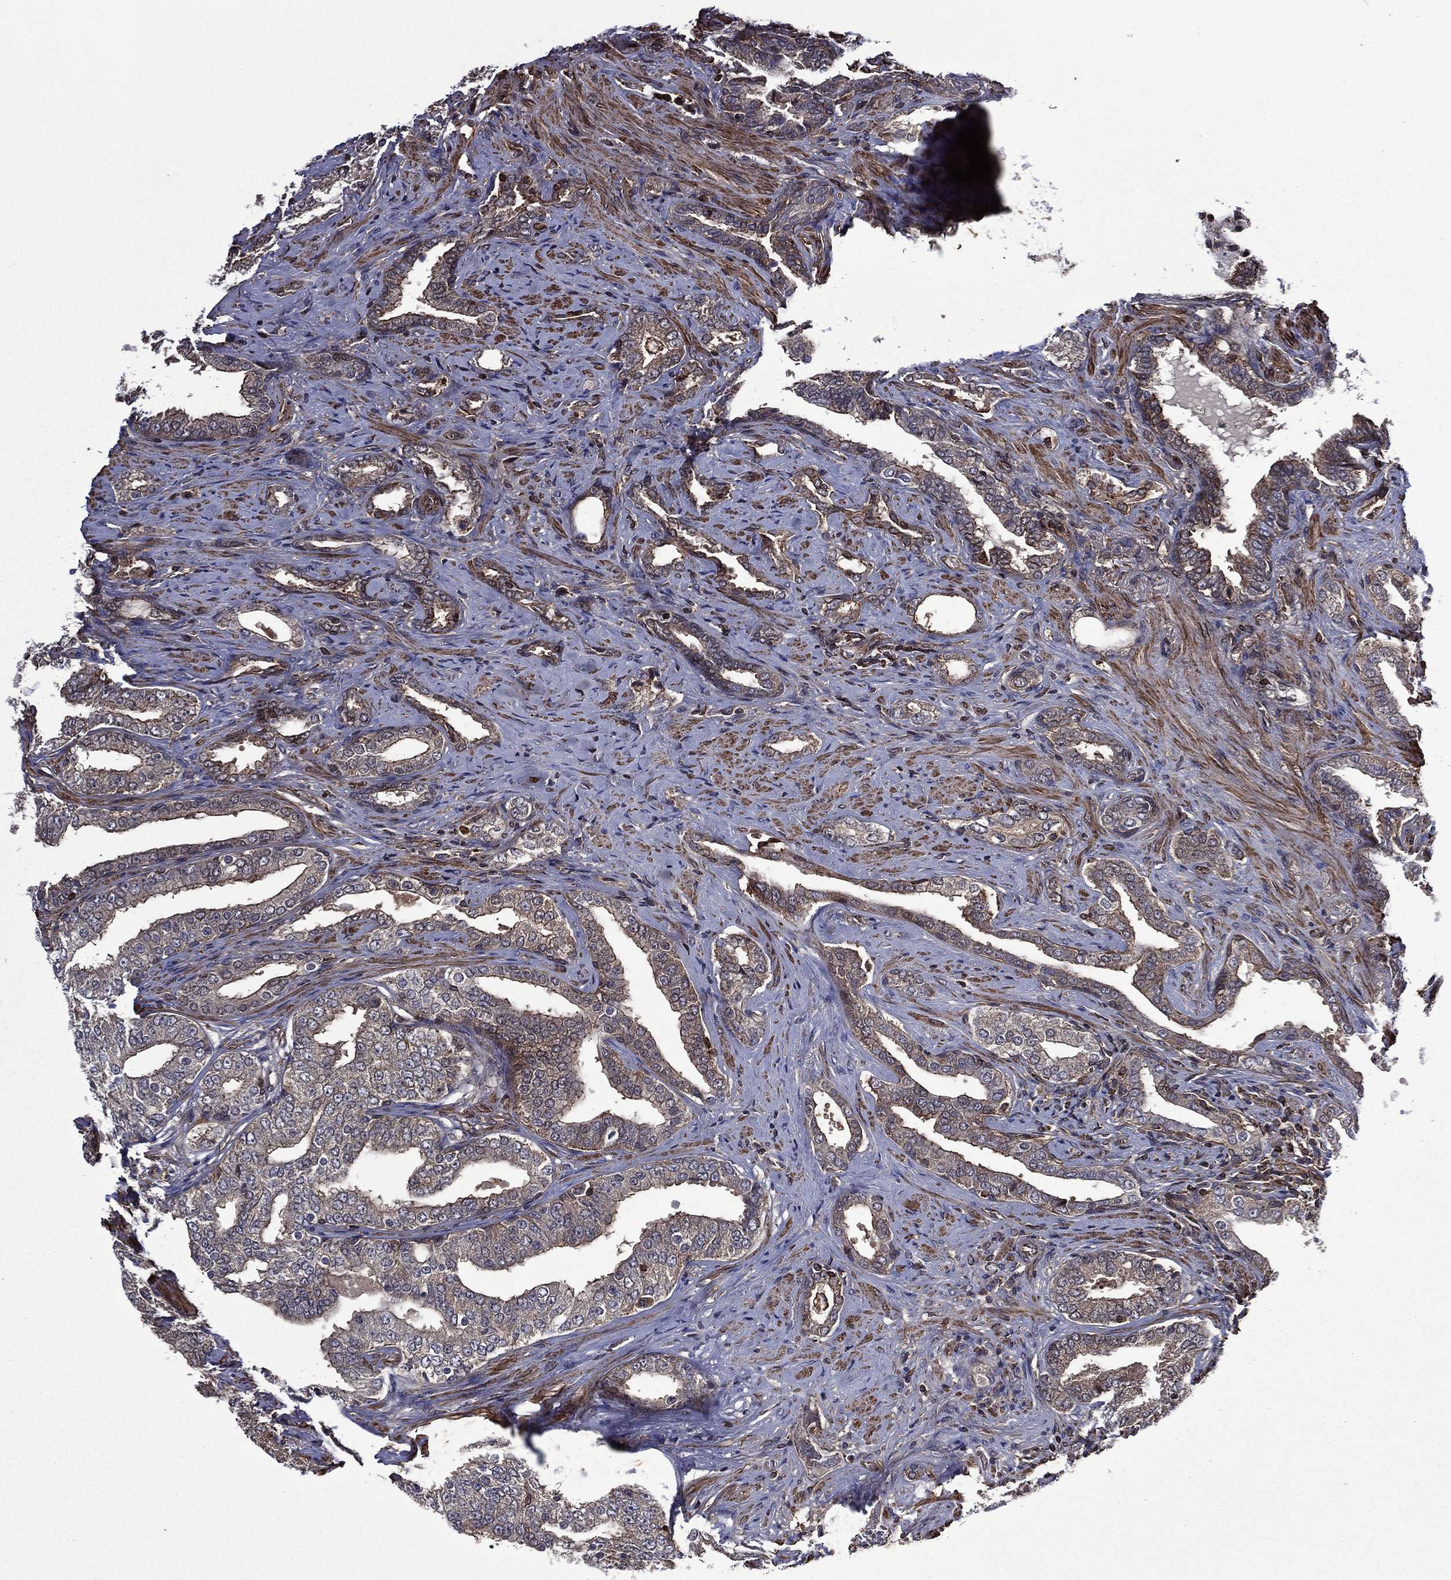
{"staining": {"intensity": "weak", "quantity": "25%-75%", "location": "cytoplasmic/membranous"}, "tissue": "prostate cancer", "cell_type": "Tumor cells", "image_type": "cancer", "snomed": [{"axis": "morphology", "description": "Adenocarcinoma, Low grade"}, {"axis": "topography", "description": "Prostate and seminal vesicle, NOS"}], "caption": "Prostate low-grade adenocarcinoma stained for a protein (brown) demonstrates weak cytoplasmic/membranous positive staining in about 25%-75% of tumor cells.", "gene": "PLPP3", "patient": {"sex": "male", "age": 61}}